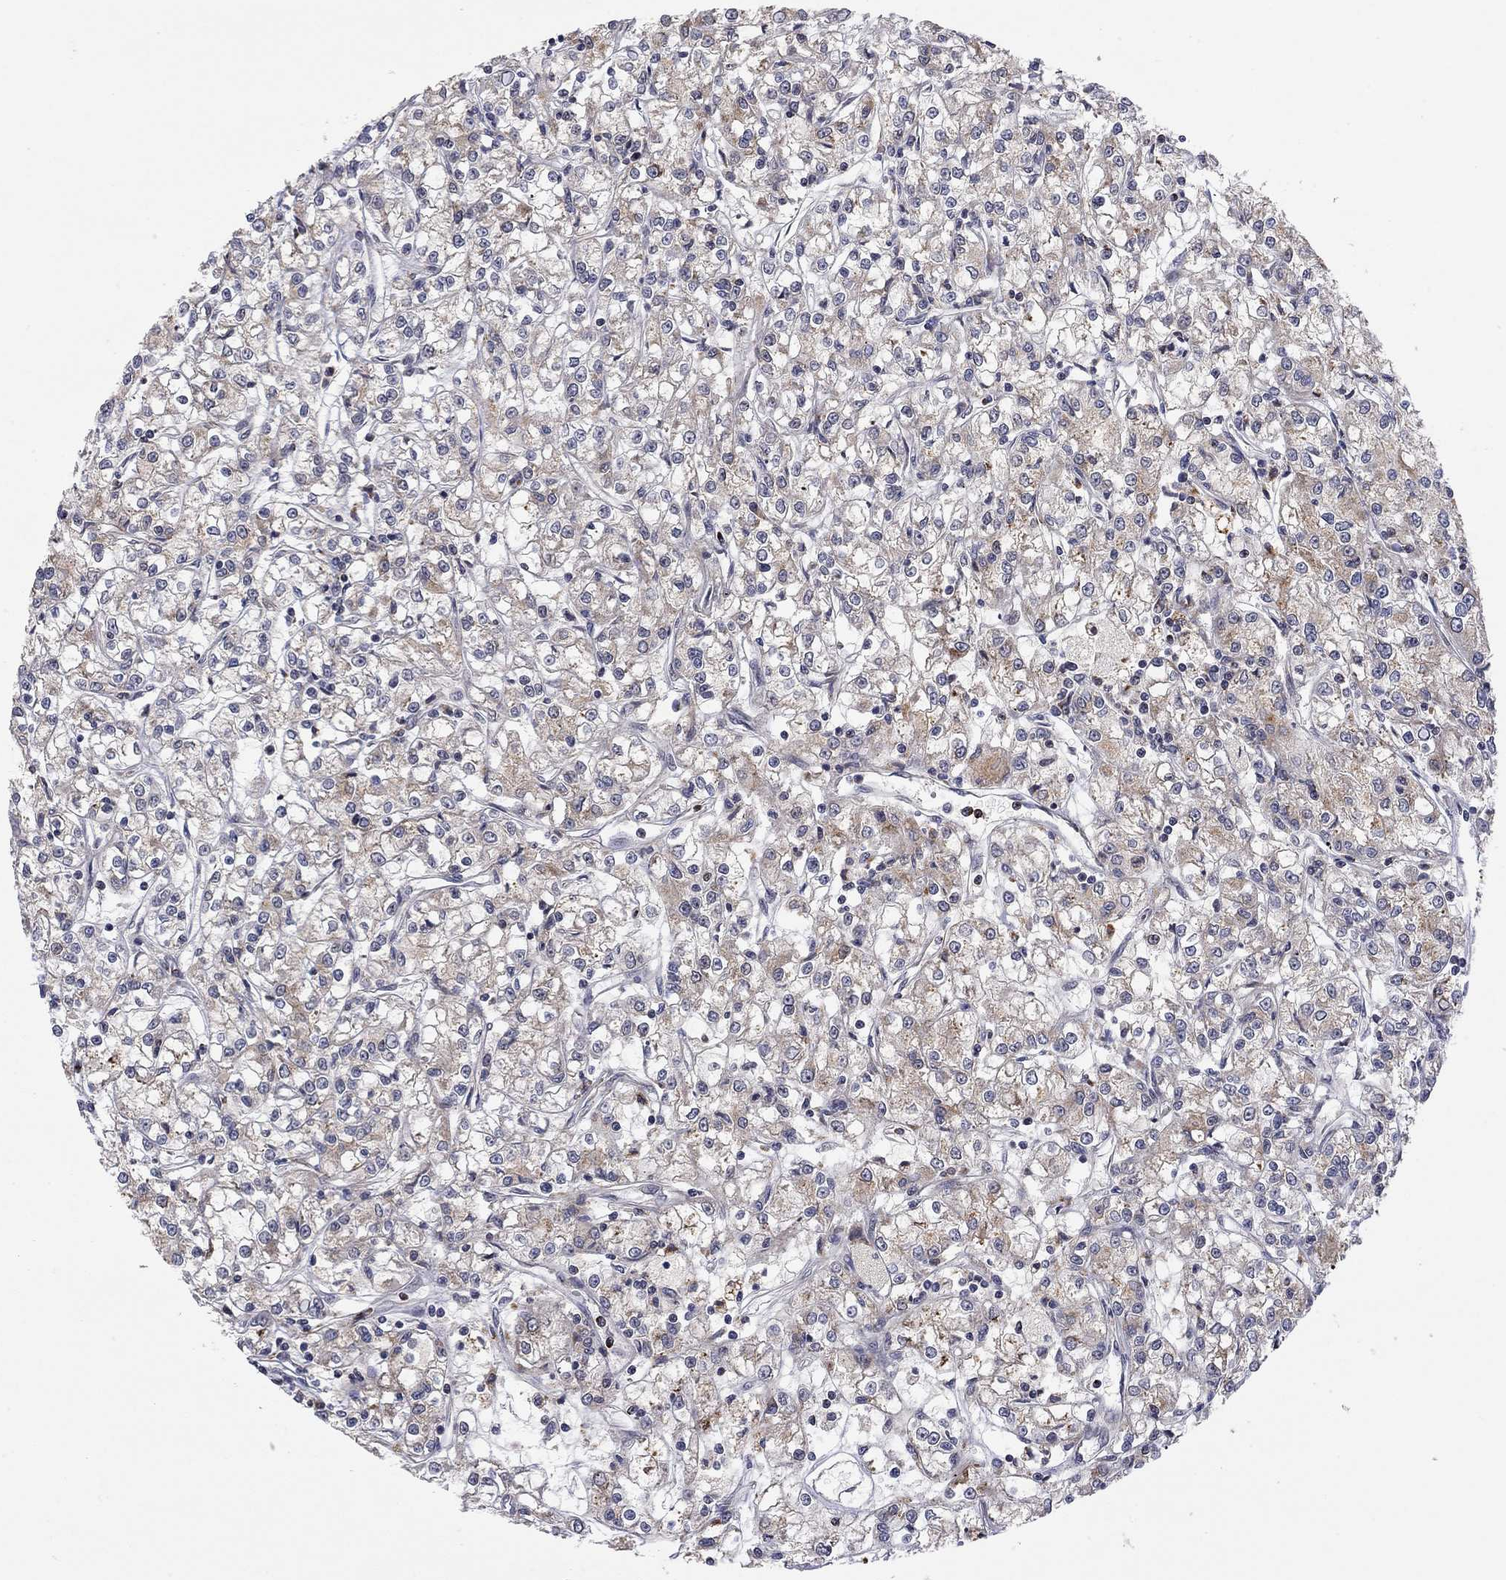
{"staining": {"intensity": "weak", "quantity": "25%-75%", "location": "cytoplasmic/membranous"}, "tissue": "renal cancer", "cell_type": "Tumor cells", "image_type": "cancer", "snomed": [{"axis": "morphology", "description": "Adenocarcinoma, NOS"}, {"axis": "topography", "description": "Kidney"}], "caption": "A histopathology image of renal adenocarcinoma stained for a protein displays weak cytoplasmic/membranous brown staining in tumor cells.", "gene": "IDS", "patient": {"sex": "female", "age": 59}}